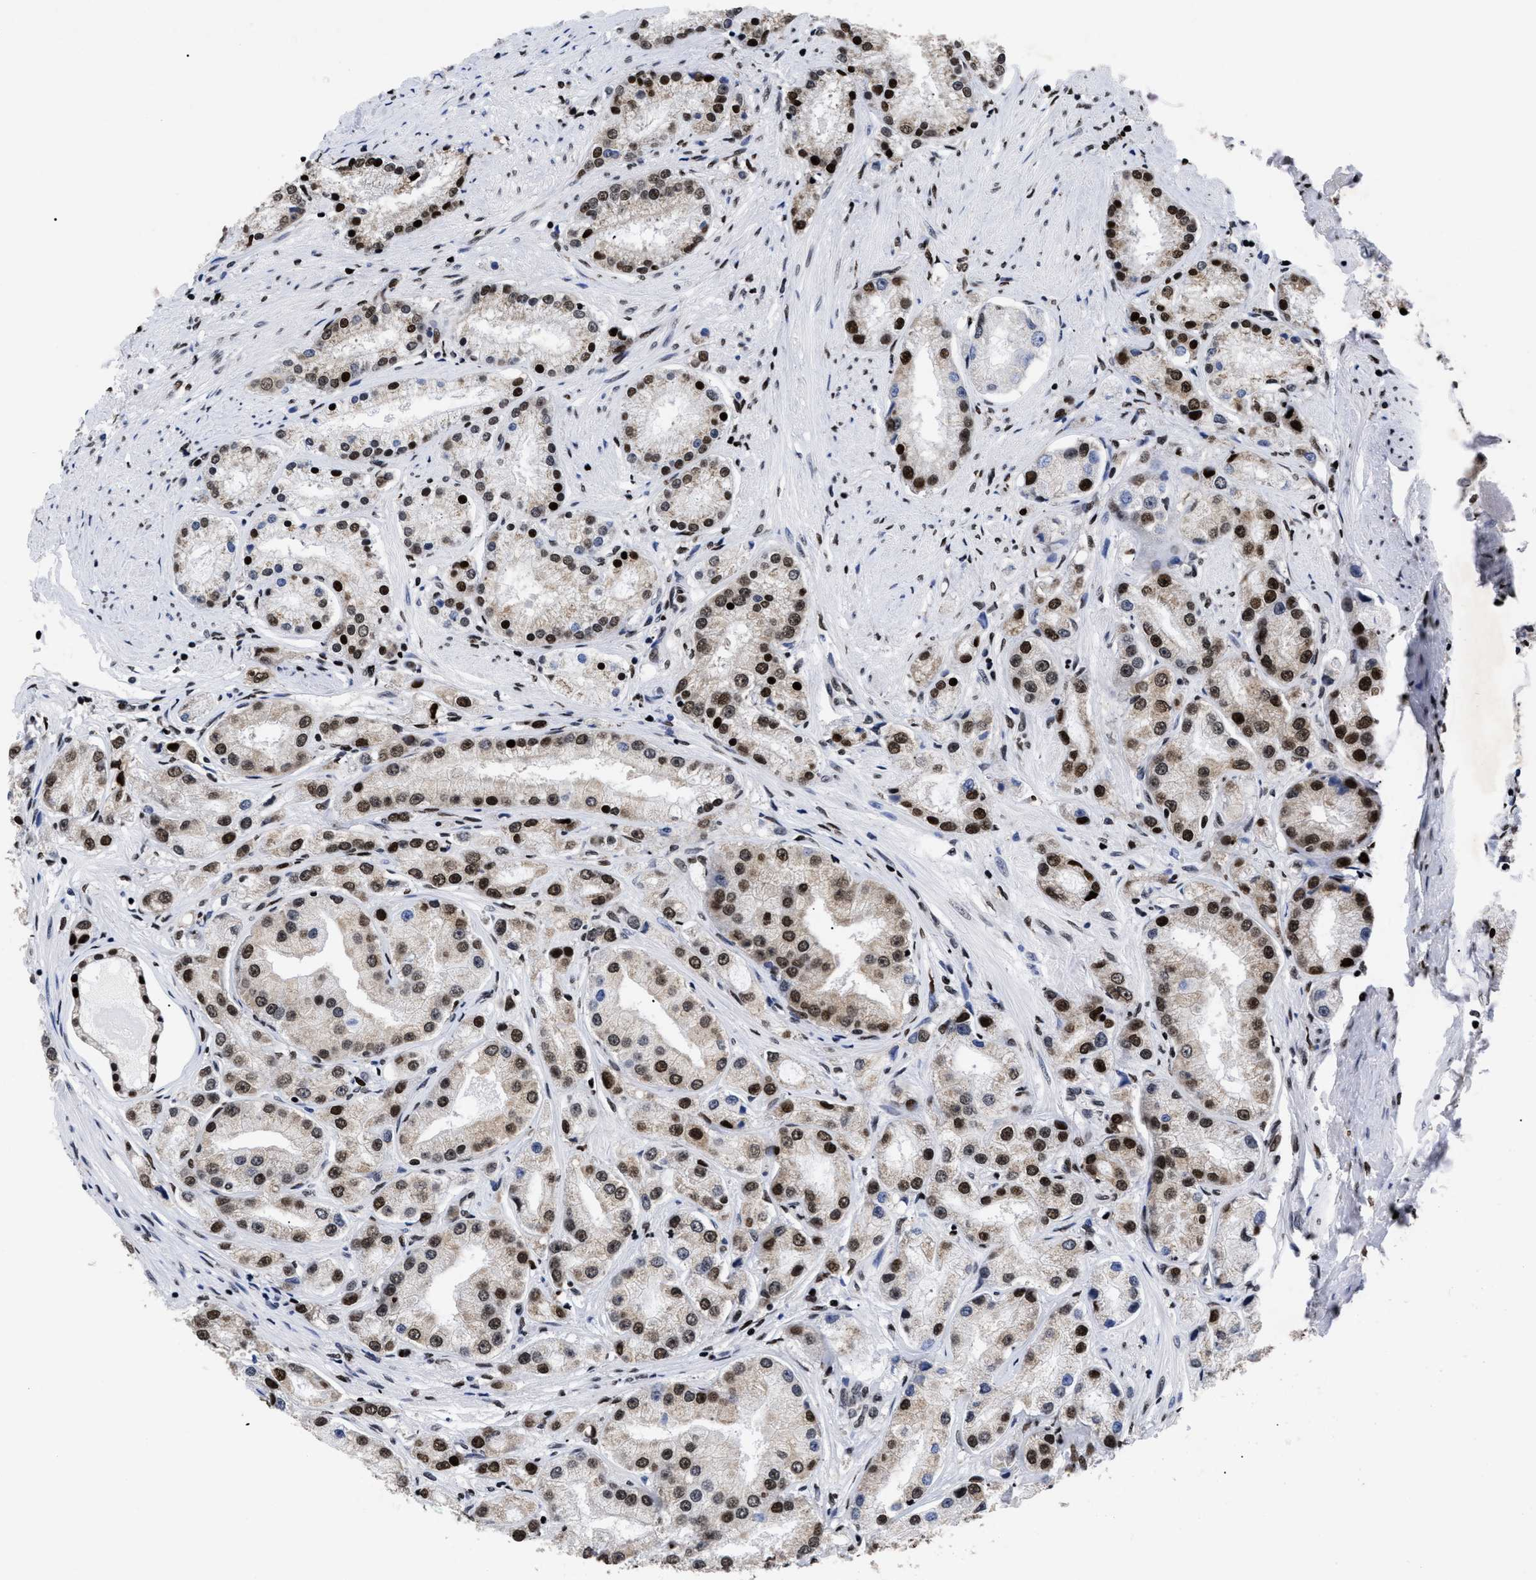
{"staining": {"intensity": "strong", "quantity": "25%-75%", "location": "cytoplasmic/membranous,nuclear"}, "tissue": "prostate cancer", "cell_type": "Tumor cells", "image_type": "cancer", "snomed": [{"axis": "morphology", "description": "Adenocarcinoma, Low grade"}, {"axis": "topography", "description": "Prostate"}], "caption": "There is high levels of strong cytoplasmic/membranous and nuclear staining in tumor cells of low-grade adenocarcinoma (prostate), as demonstrated by immunohistochemical staining (brown color).", "gene": "CALHM3", "patient": {"sex": "male", "age": 63}}